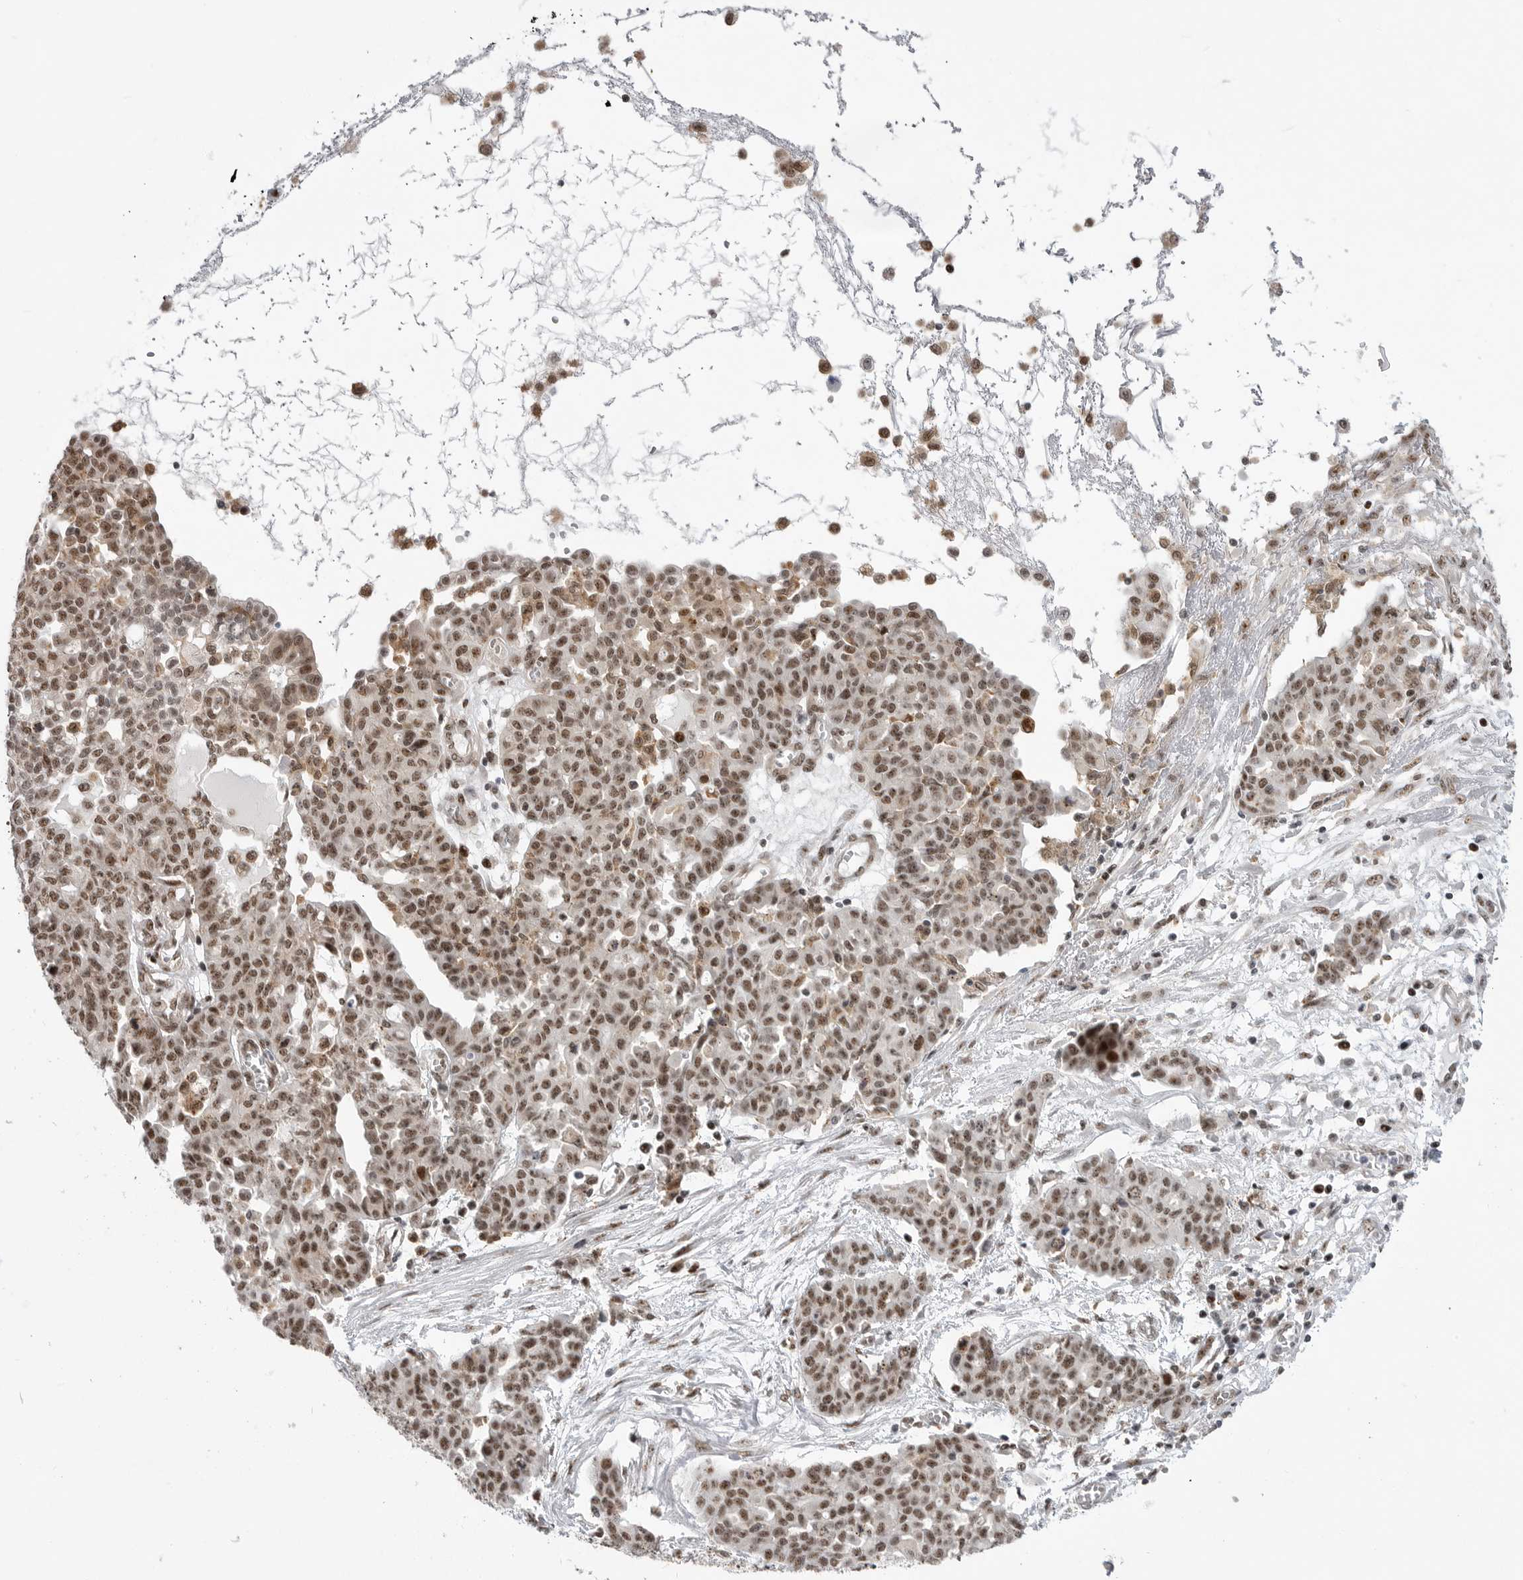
{"staining": {"intensity": "moderate", "quantity": ">75%", "location": "nuclear"}, "tissue": "ovarian cancer", "cell_type": "Tumor cells", "image_type": "cancer", "snomed": [{"axis": "morphology", "description": "Cystadenocarcinoma, serous, NOS"}, {"axis": "topography", "description": "Soft tissue"}, {"axis": "topography", "description": "Ovary"}], "caption": "Immunohistochemical staining of serous cystadenocarcinoma (ovarian) displays medium levels of moderate nuclear positivity in approximately >75% of tumor cells.", "gene": "GPATCH2", "patient": {"sex": "female", "age": 57}}